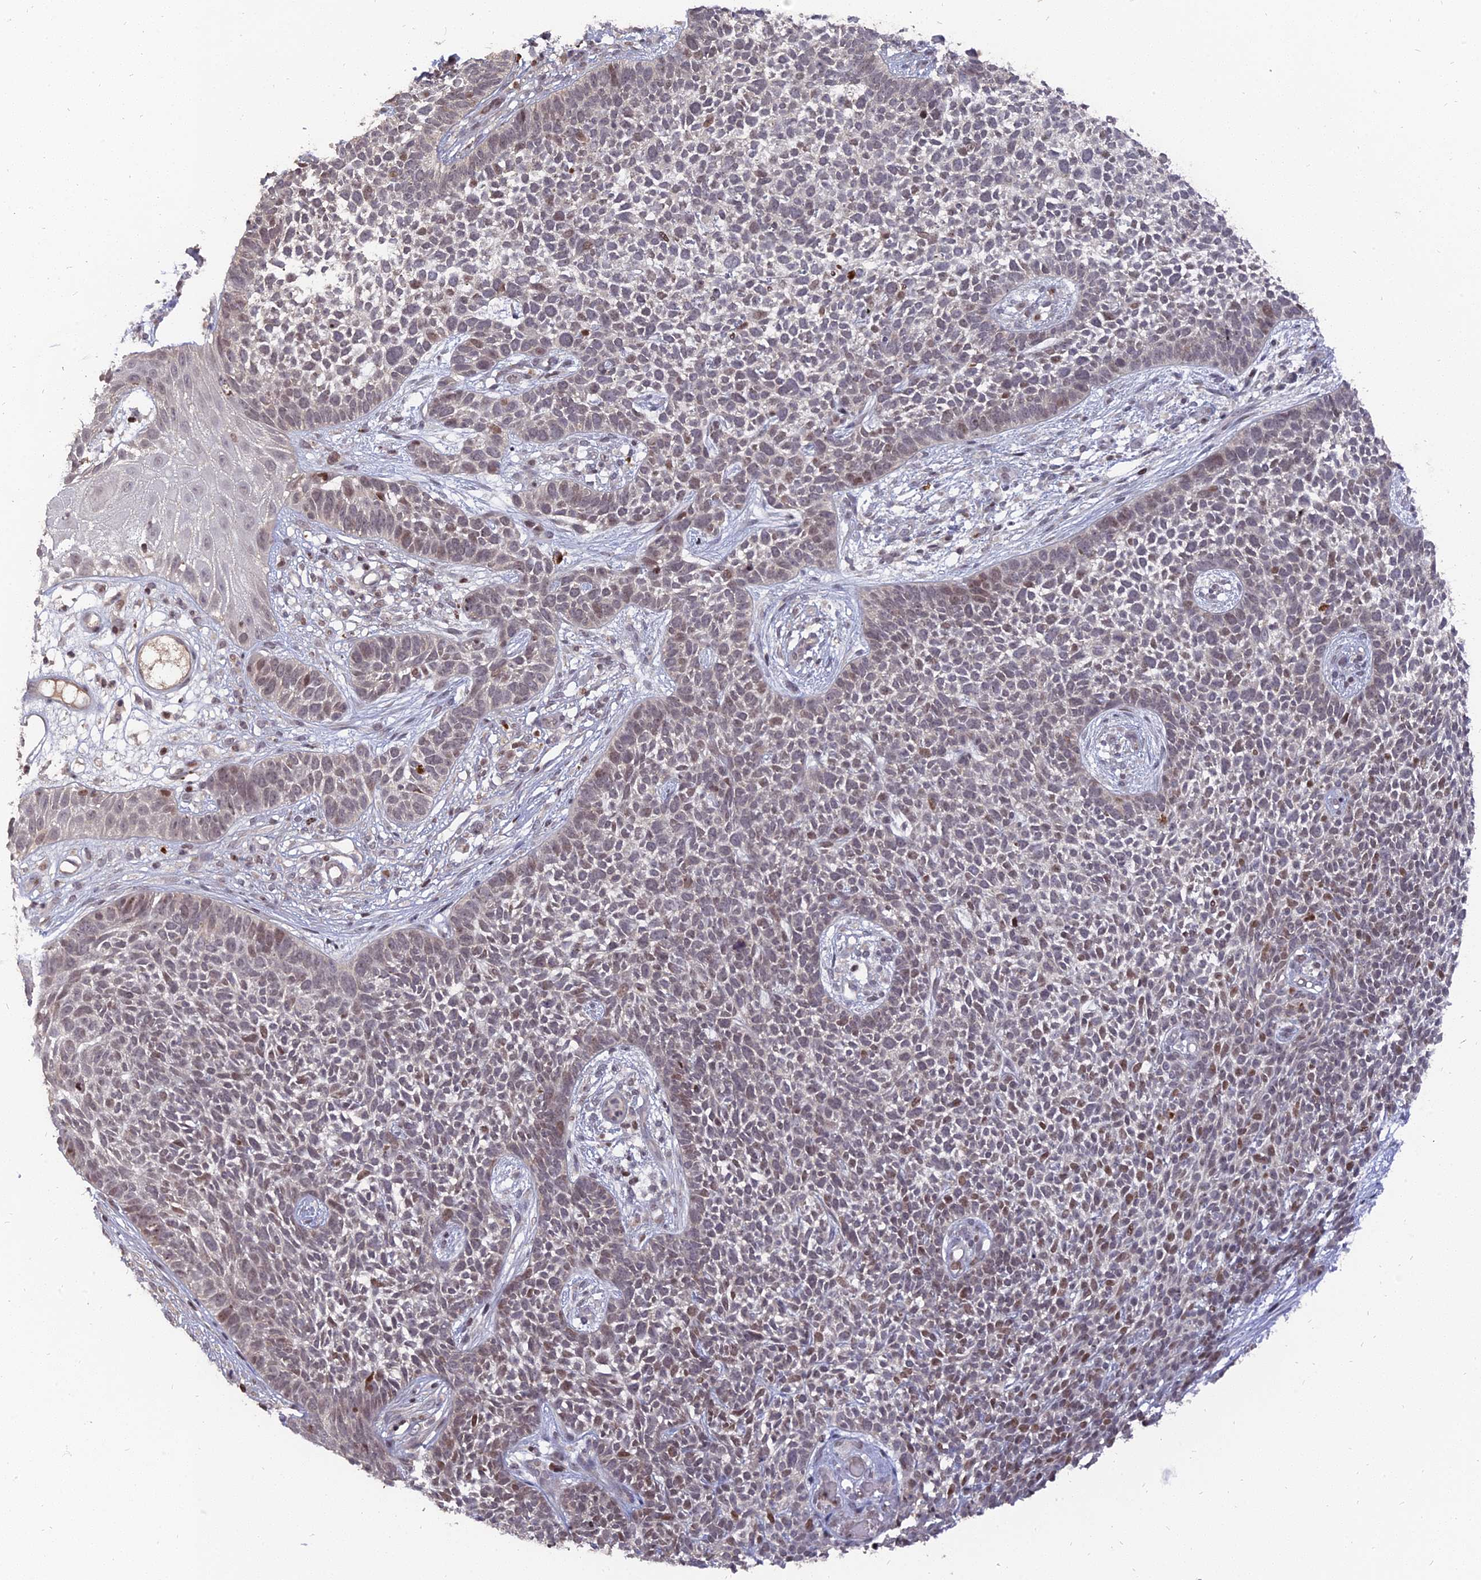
{"staining": {"intensity": "weak", "quantity": "<25%", "location": "nuclear"}, "tissue": "skin cancer", "cell_type": "Tumor cells", "image_type": "cancer", "snomed": [{"axis": "morphology", "description": "Basal cell carcinoma"}, {"axis": "topography", "description": "Skin"}], "caption": "IHC of basal cell carcinoma (skin) displays no expression in tumor cells. Brightfield microscopy of immunohistochemistry (IHC) stained with DAB (3,3'-diaminobenzidine) (brown) and hematoxylin (blue), captured at high magnification.", "gene": "NR1H3", "patient": {"sex": "female", "age": 84}}